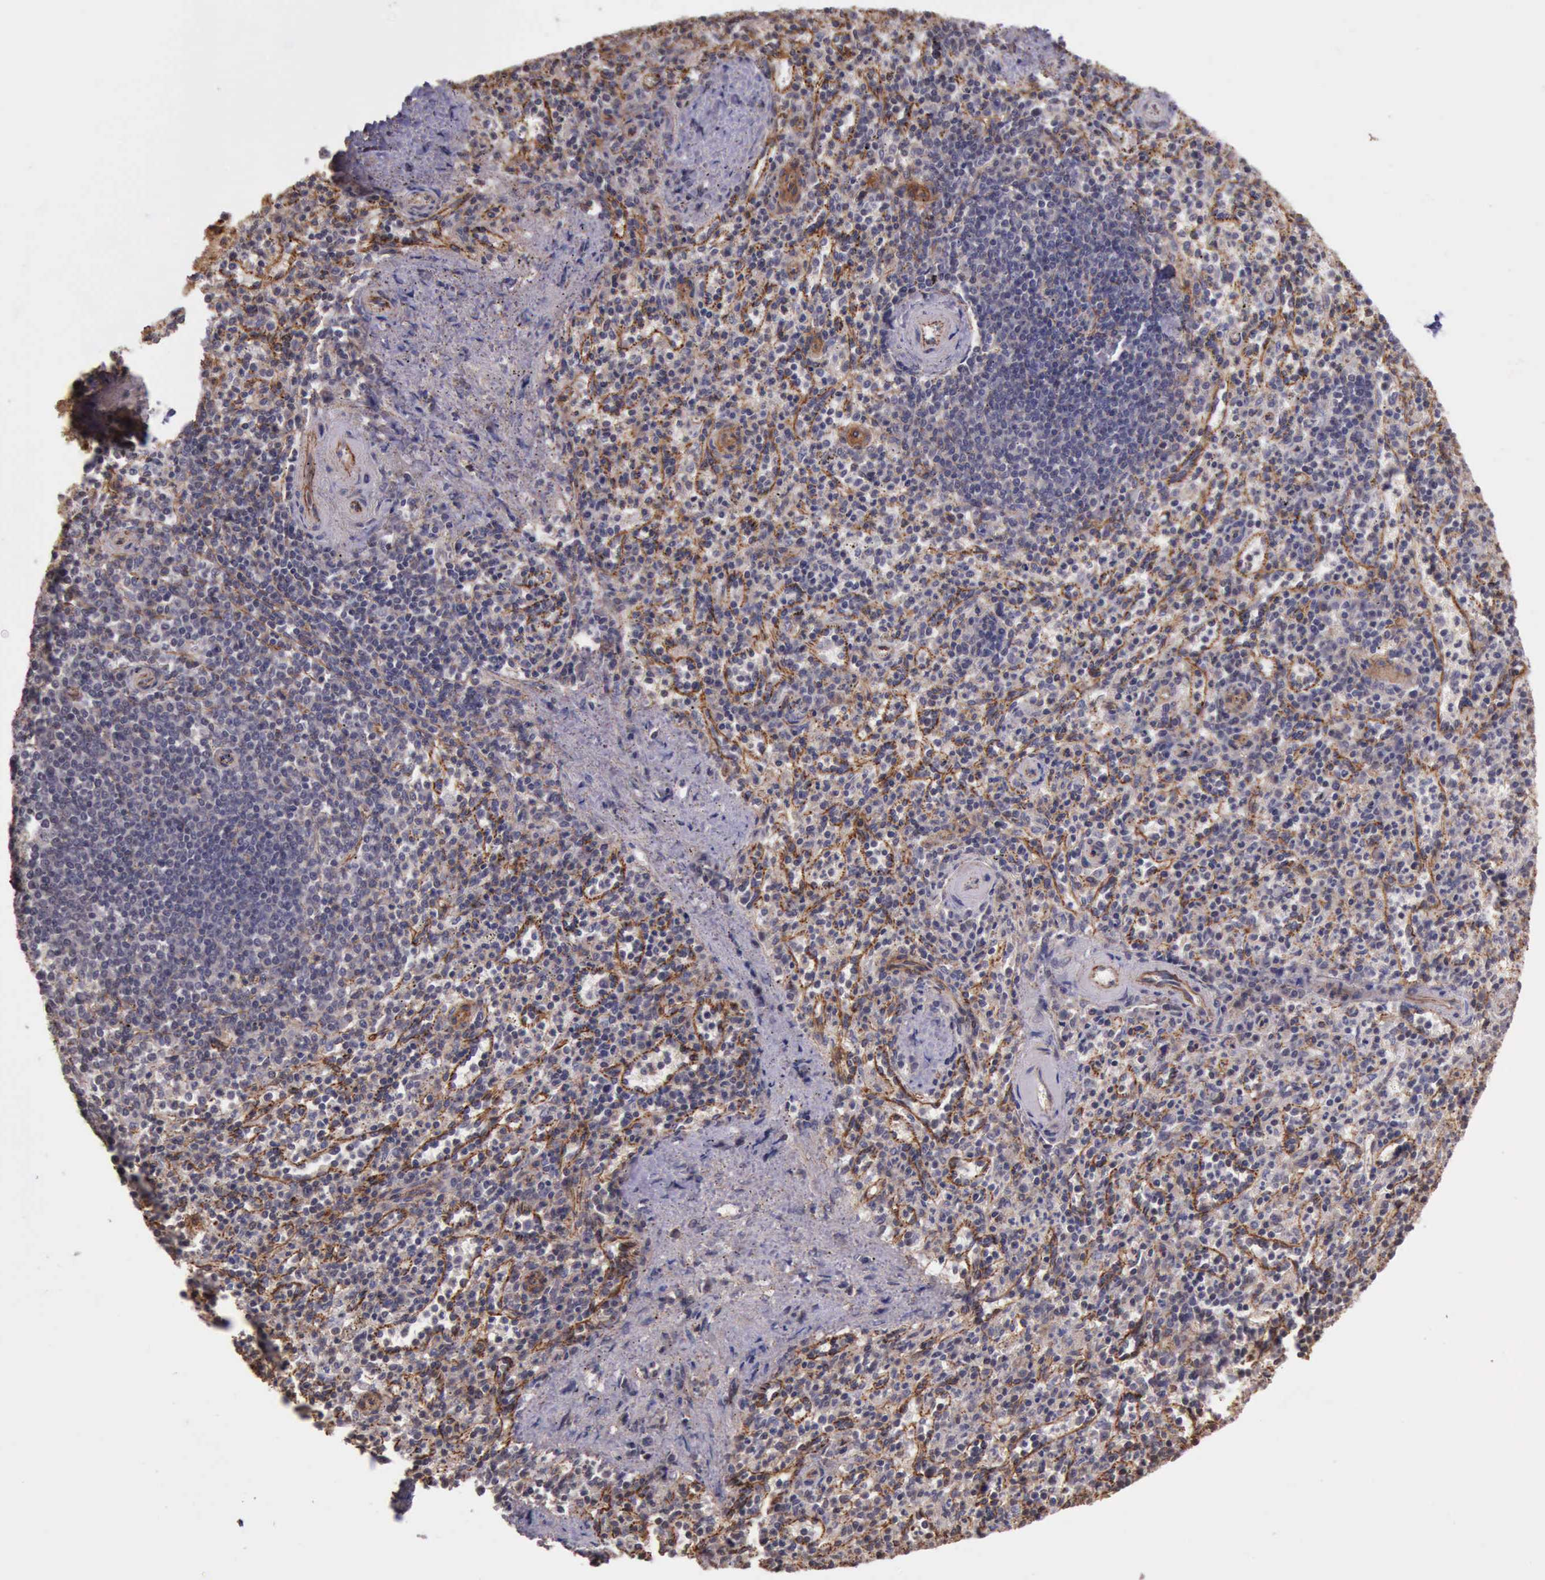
{"staining": {"intensity": "weak", "quantity": "25%-75%", "location": "cytoplasmic/membranous"}, "tissue": "spleen", "cell_type": "Cells in red pulp", "image_type": "normal", "snomed": [{"axis": "morphology", "description": "Normal tissue, NOS"}, {"axis": "topography", "description": "Spleen"}], "caption": "An image of spleen stained for a protein demonstrates weak cytoplasmic/membranous brown staining in cells in red pulp. Immunohistochemistry stains the protein of interest in brown and the nuclei are stained blue.", "gene": "CTNNB1", "patient": {"sex": "male", "age": 72}}